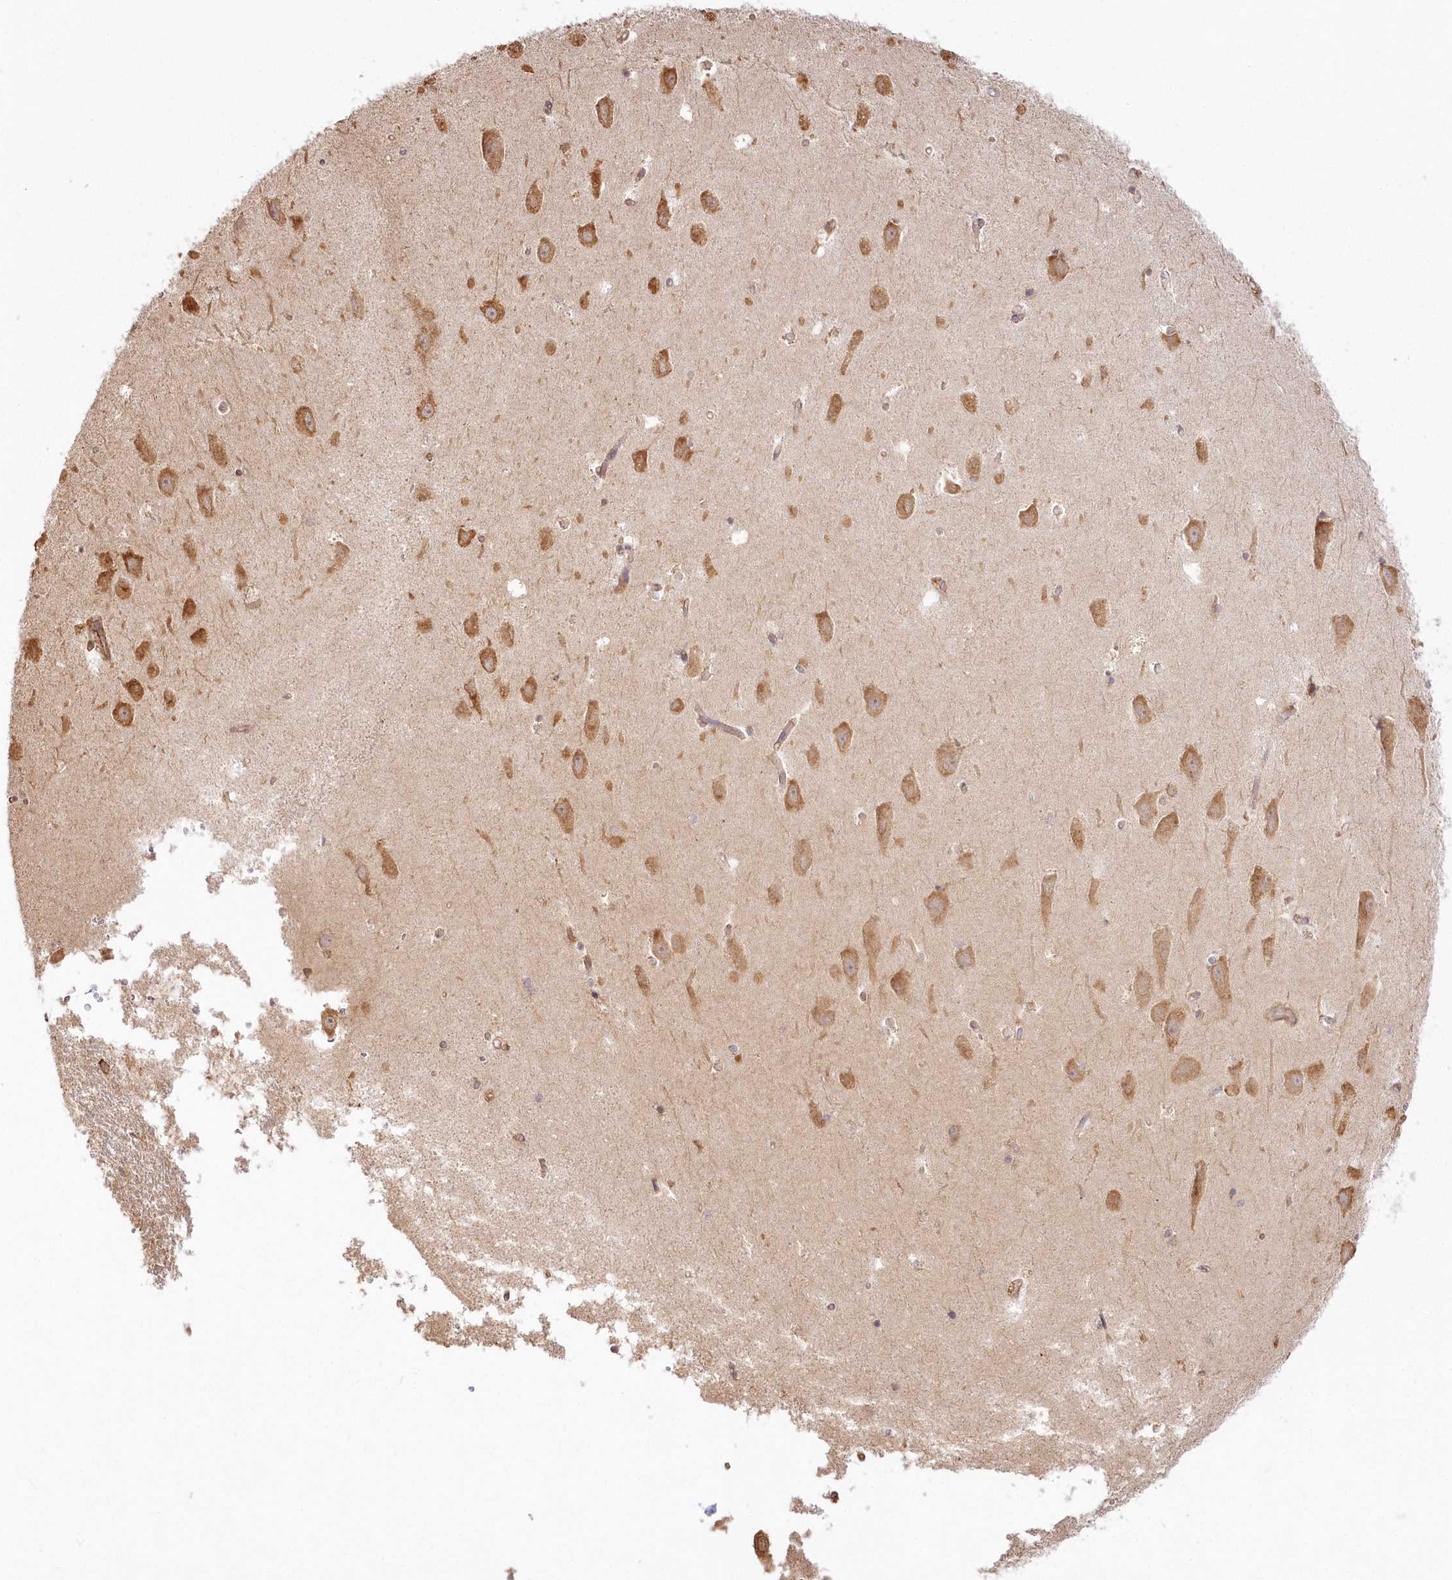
{"staining": {"intensity": "moderate", "quantity": "<25%", "location": "cytoplasmic/membranous"}, "tissue": "hippocampus", "cell_type": "Glial cells", "image_type": "normal", "snomed": [{"axis": "morphology", "description": "Normal tissue, NOS"}, {"axis": "topography", "description": "Hippocampus"}], "caption": "Brown immunohistochemical staining in unremarkable hippocampus displays moderate cytoplasmic/membranous positivity in approximately <25% of glial cells. (DAB (3,3'-diaminobenzidine) IHC with brightfield microscopy, high magnification).", "gene": "FAM13A", "patient": {"sex": "male", "age": 45}}